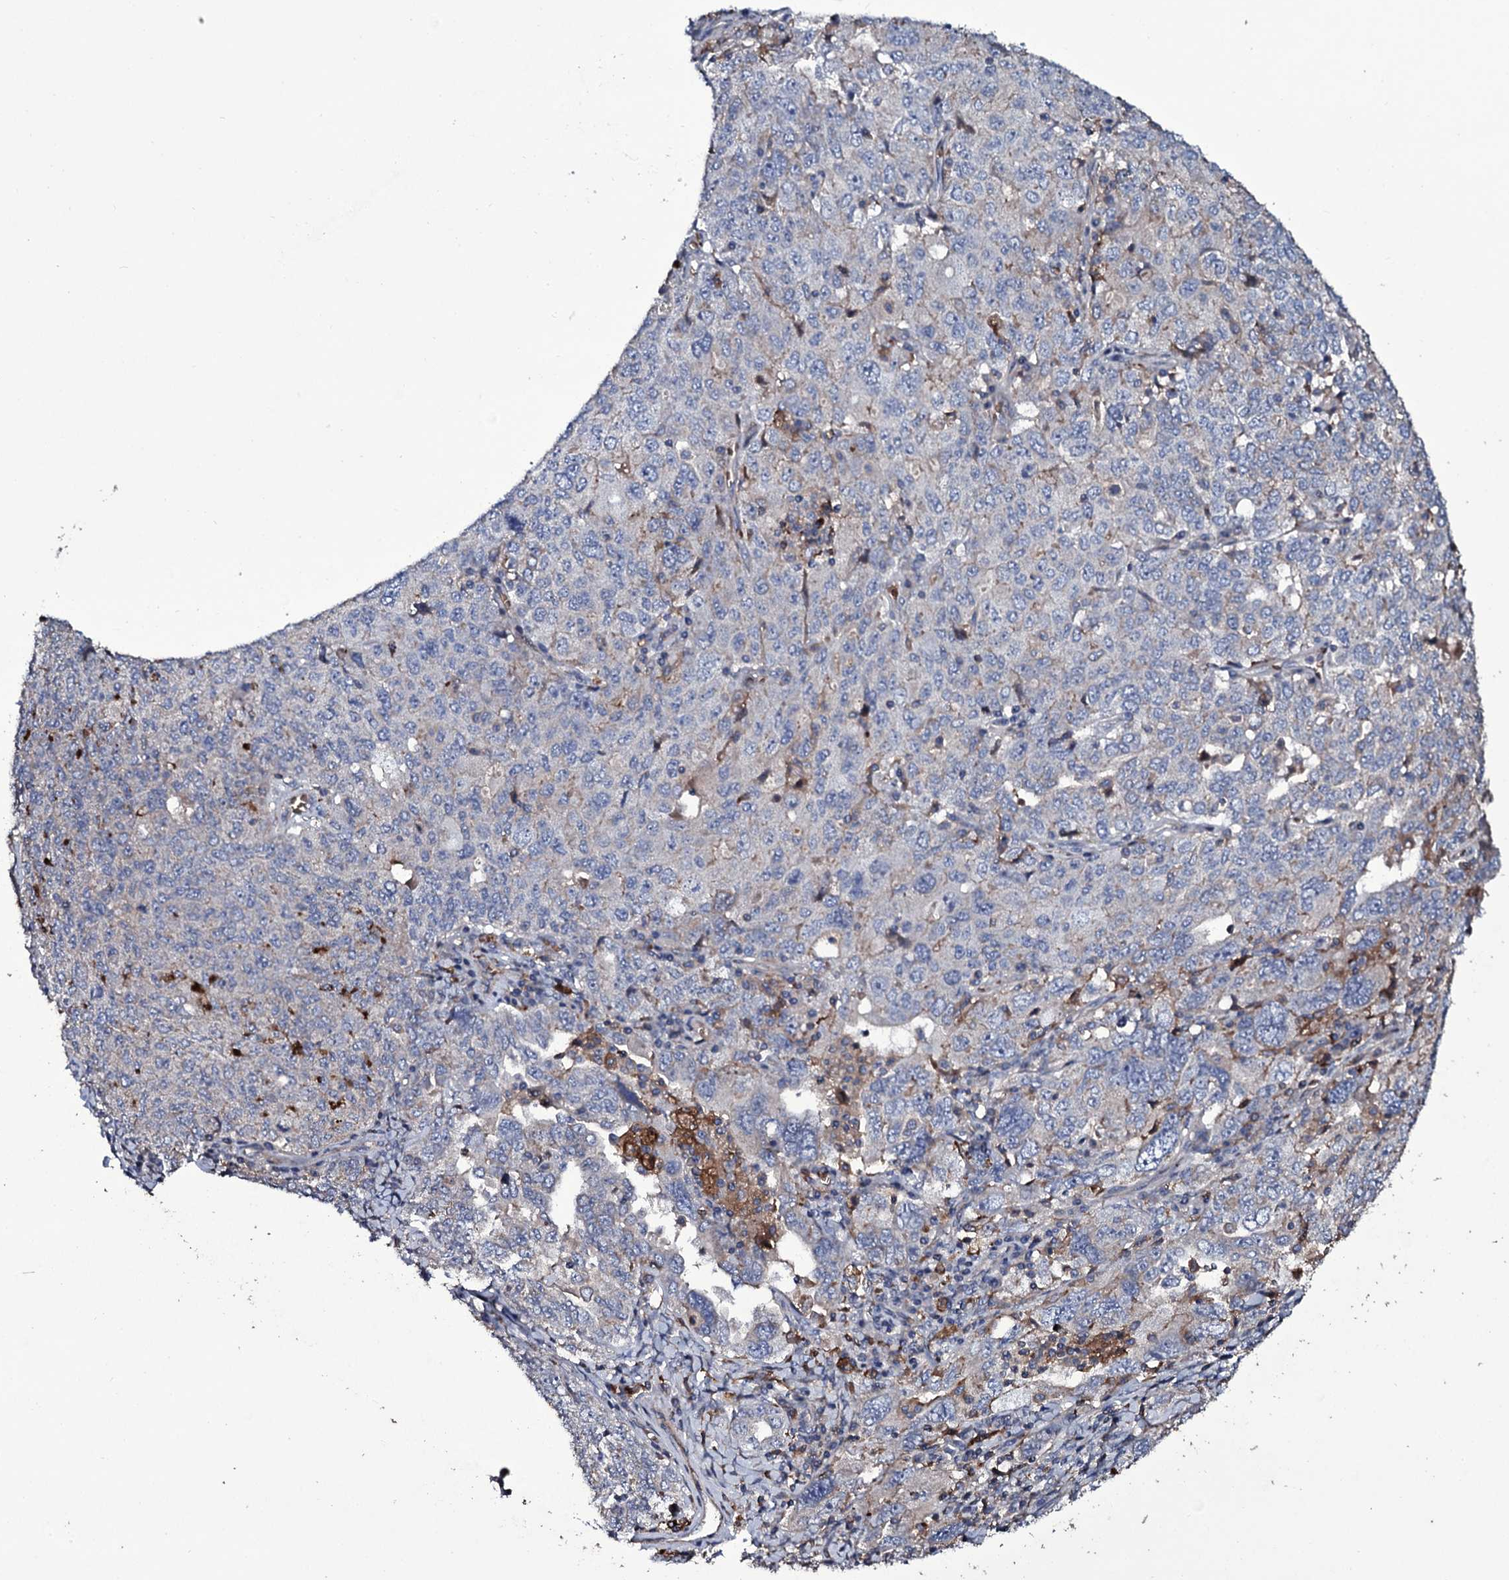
{"staining": {"intensity": "negative", "quantity": "none", "location": "none"}, "tissue": "ovarian cancer", "cell_type": "Tumor cells", "image_type": "cancer", "snomed": [{"axis": "morphology", "description": "Carcinoma, endometroid"}, {"axis": "topography", "description": "Ovary"}], "caption": "Immunohistochemistry (IHC) histopathology image of ovarian endometroid carcinoma stained for a protein (brown), which exhibits no expression in tumor cells. The staining was performed using DAB to visualize the protein expression in brown, while the nuclei were stained in blue with hematoxylin (Magnification: 20x).", "gene": "ZSWIM8", "patient": {"sex": "female", "age": 62}}